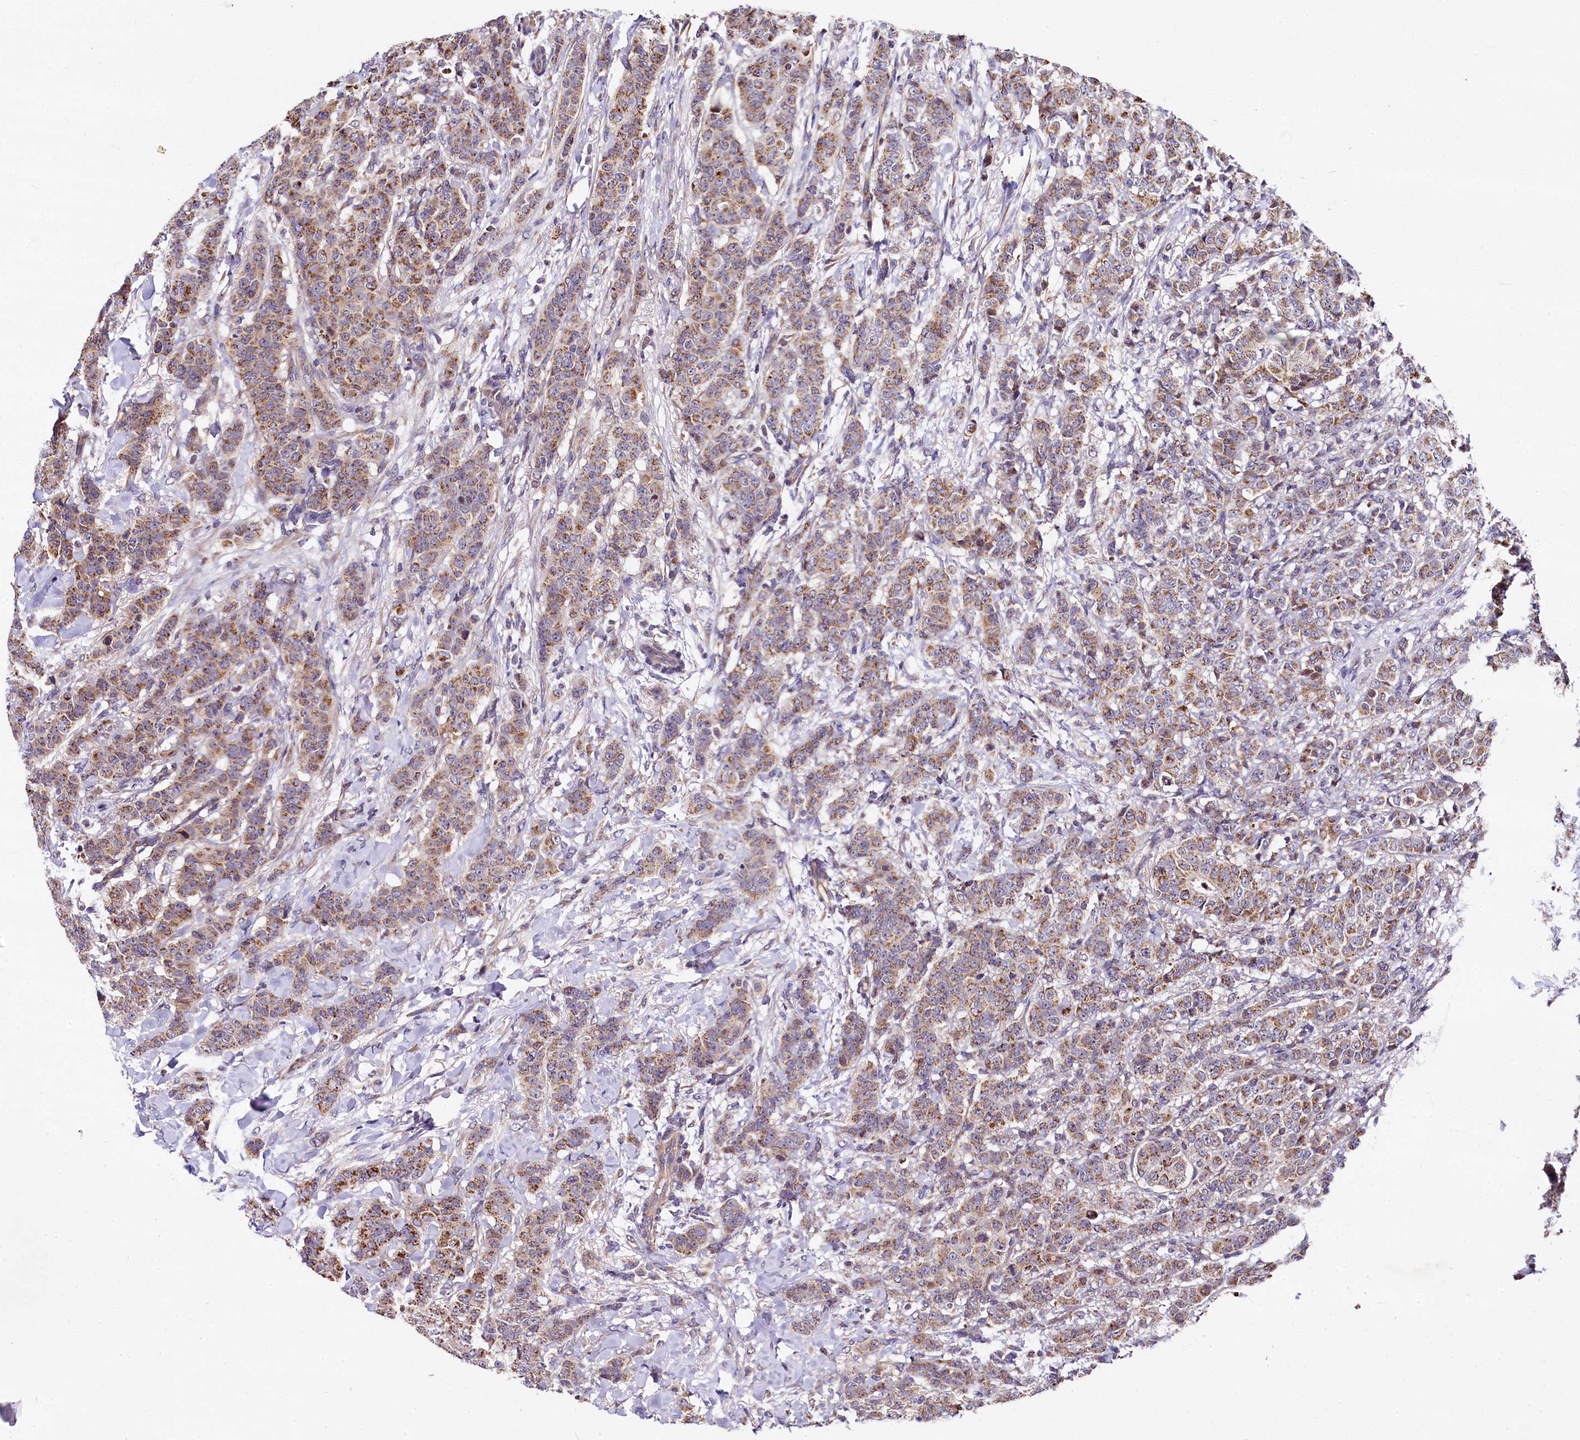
{"staining": {"intensity": "moderate", "quantity": ">75%", "location": "cytoplasmic/membranous"}, "tissue": "breast cancer", "cell_type": "Tumor cells", "image_type": "cancer", "snomed": [{"axis": "morphology", "description": "Duct carcinoma"}, {"axis": "topography", "description": "Breast"}], "caption": "Brown immunohistochemical staining in breast intraductal carcinoma shows moderate cytoplasmic/membranous positivity in about >75% of tumor cells.", "gene": "SPRYD3", "patient": {"sex": "female", "age": 40}}